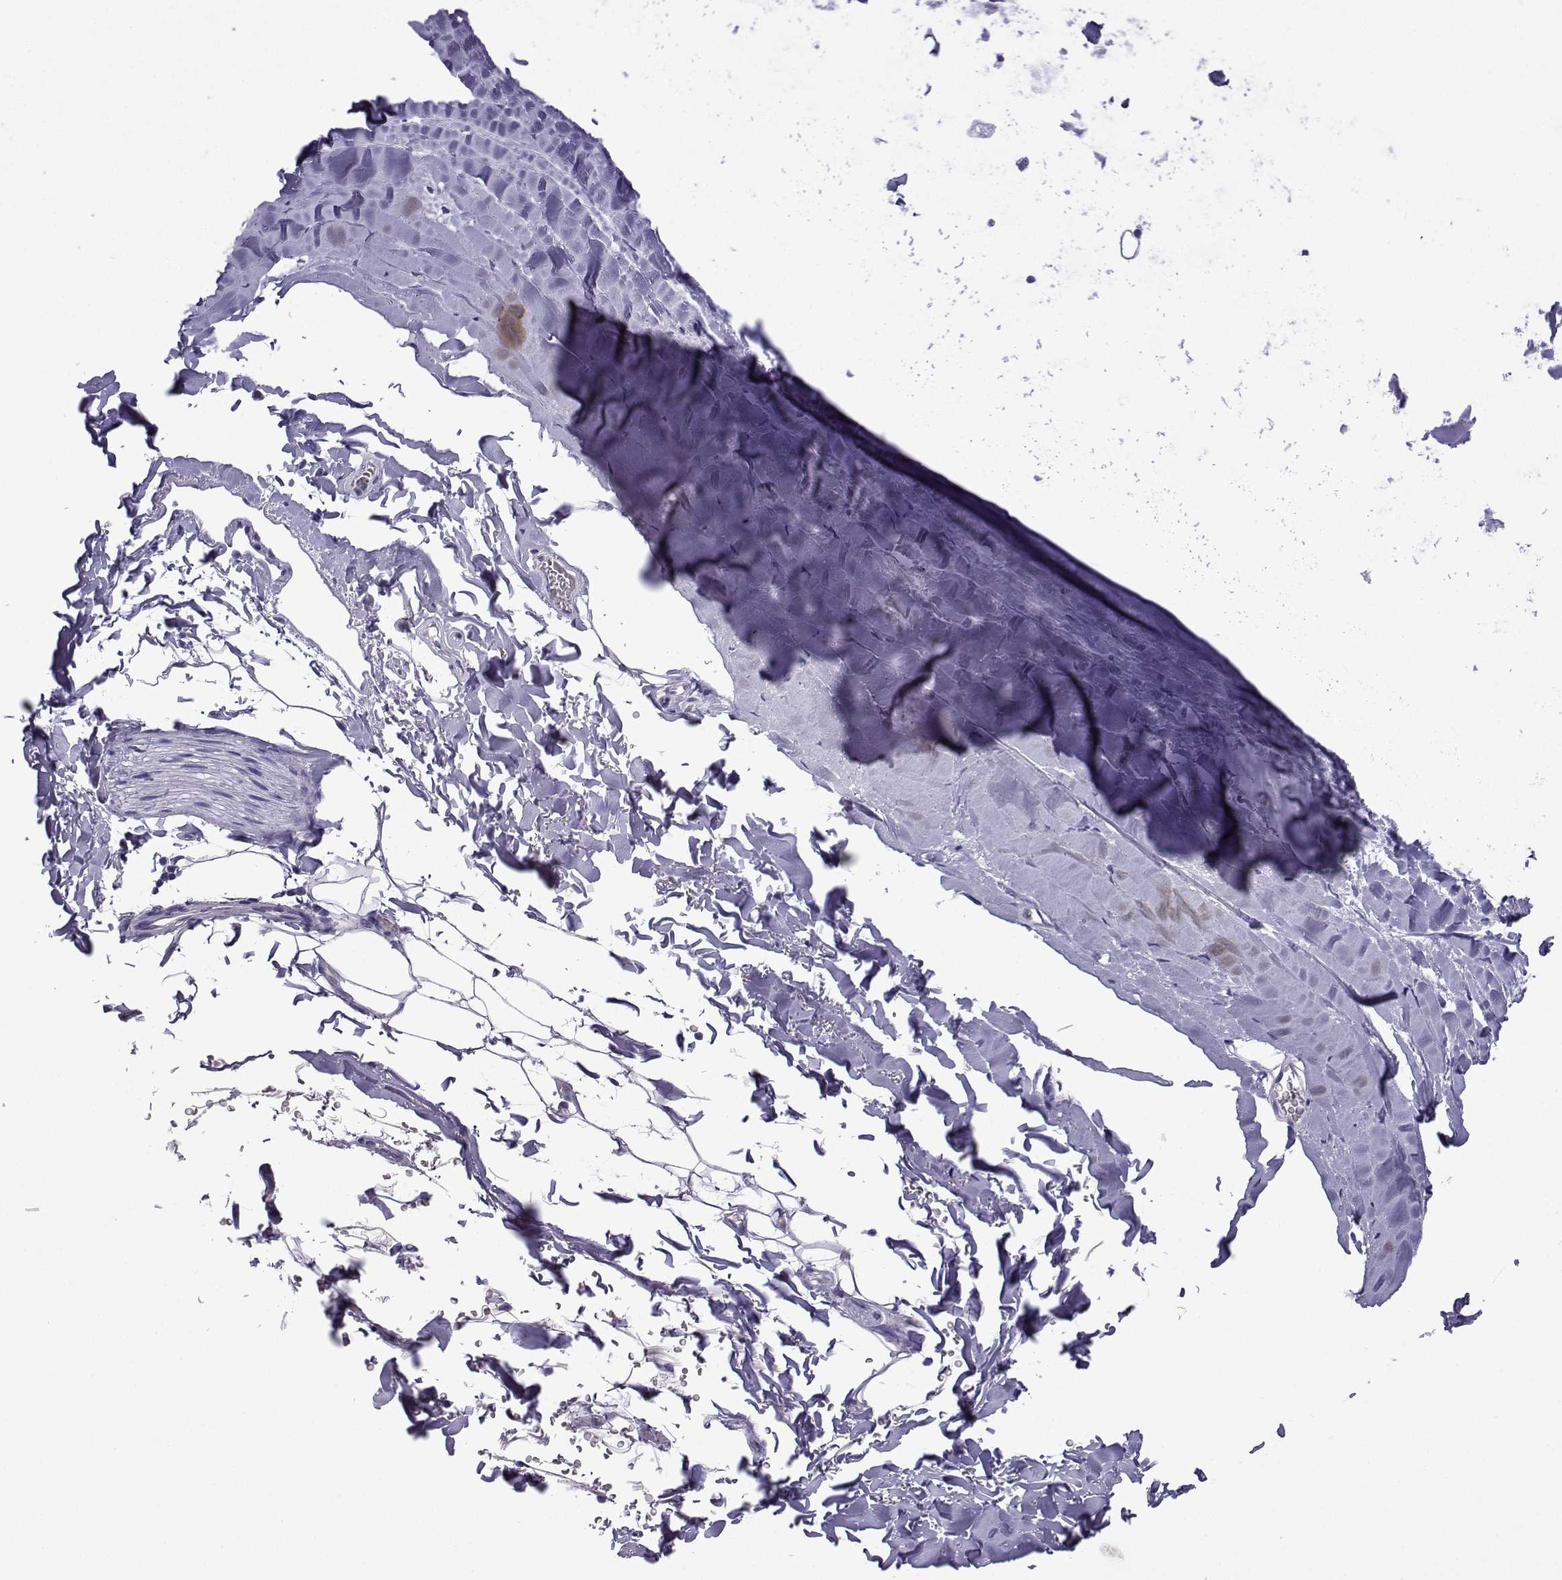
{"staining": {"intensity": "negative", "quantity": "none", "location": "none"}, "tissue": "adipose tissue", "cell_type": "Adipocytes", "image_type": "normal", "snomed": [{"axis": "morphology", "description": "Normal tissue, NOS"}, {"axis": "topography", "description": "Lymph node"}, {"axis": "topography", "description": "Bronchus"}], "caption": "Protein analysis of unremarkable adipose tissue exhibits no significant positivity in adipocytes.", "gene": "CFAP70", "patient": {"sex": "female", "age": 70}}